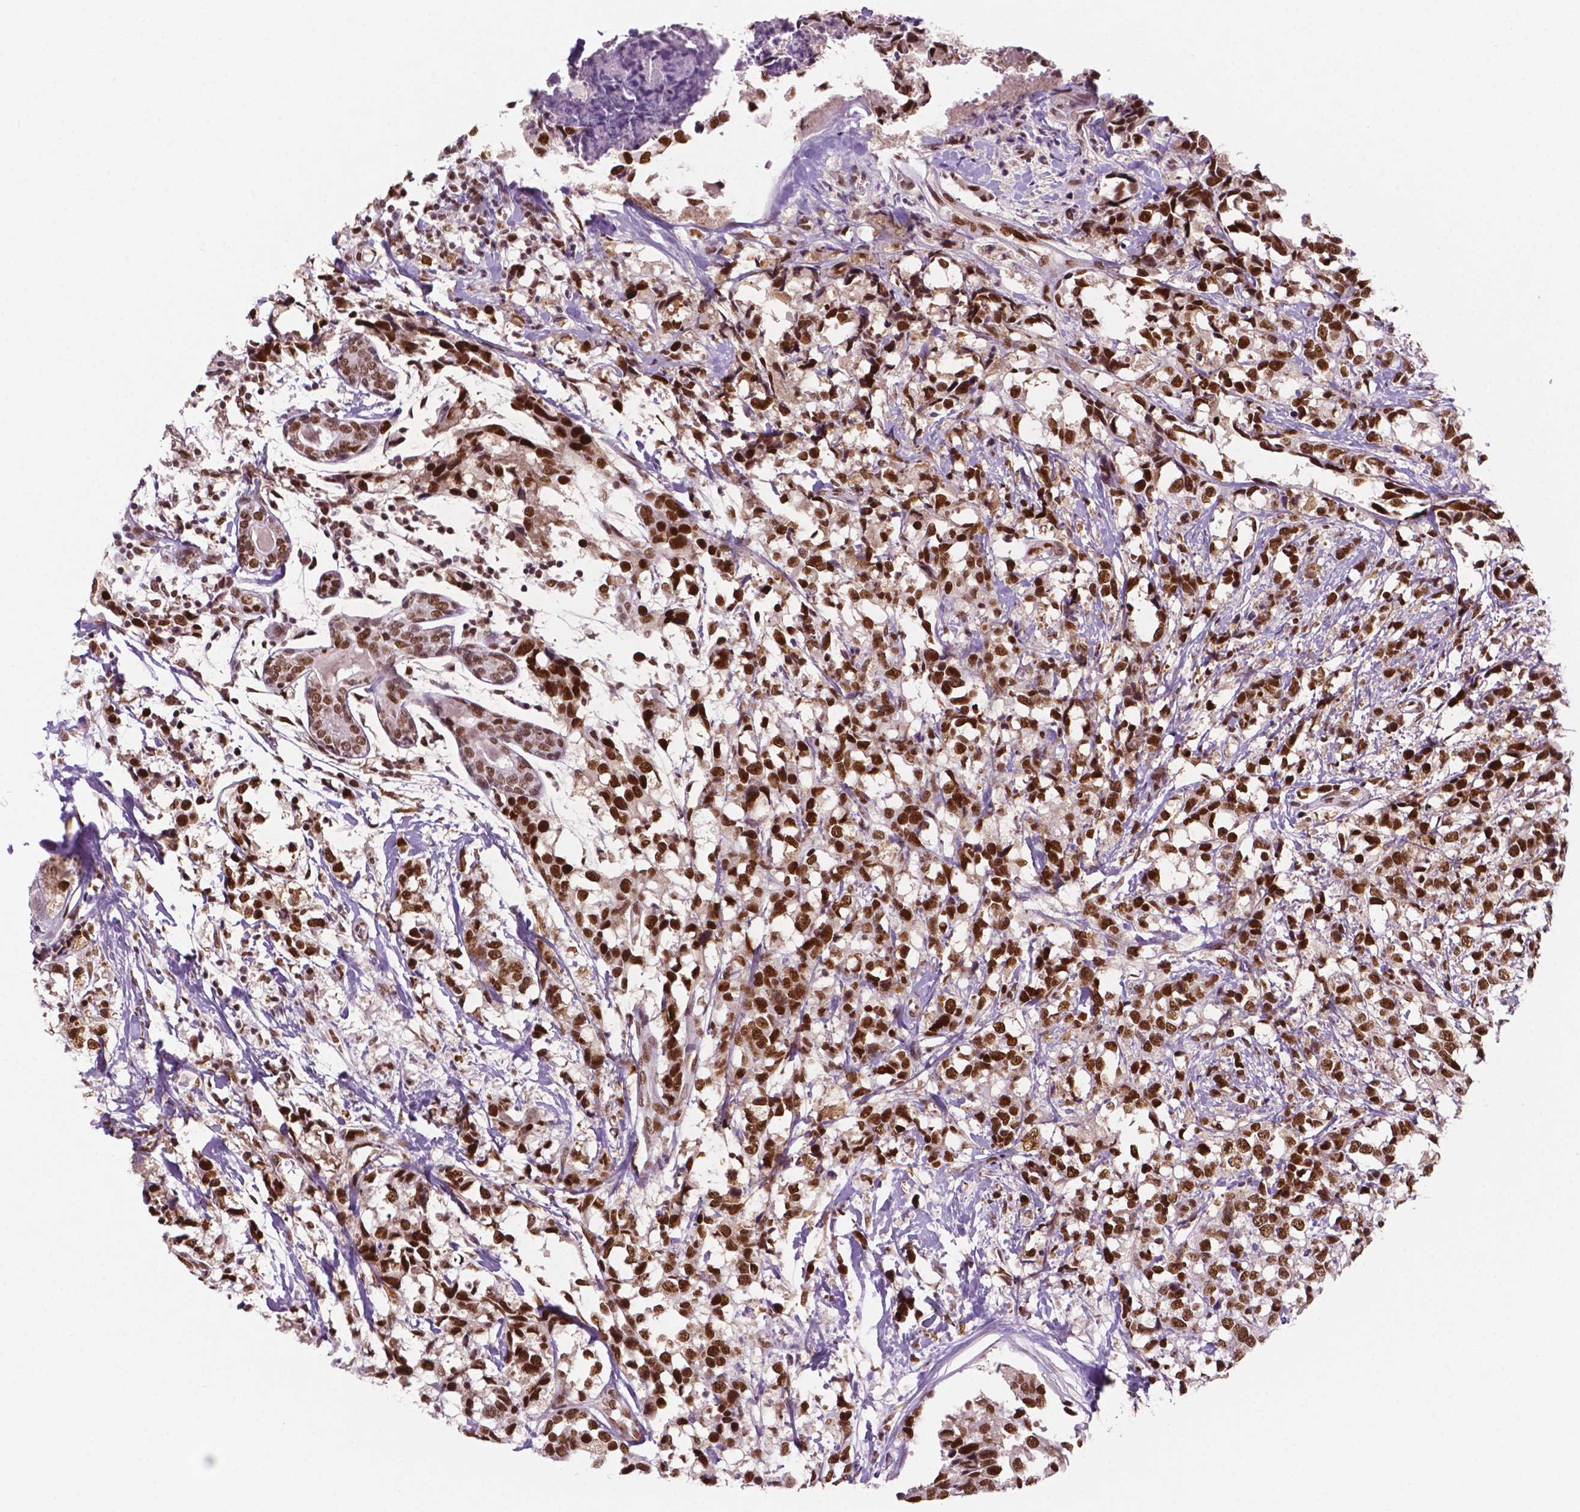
{"staining": {"intensity": "strong", "quantity": "25%-75%", "location": "nuclear"}, "tissue": "breast cancer", "cell_type": "Tumor cells", "image_type": "cancer", "snomed": [{"axis": "morphology", "description": "Lobular carcinoma"}, {"axis": "topography", "description": "Breast"}], "caption": "Strong nuclear protein expression is present in about 25%-75% of tumor cells in breast cancer (lobular carcinoma).", "gene": "MLH1", "patient": {"sex": "female", "age": 59}}